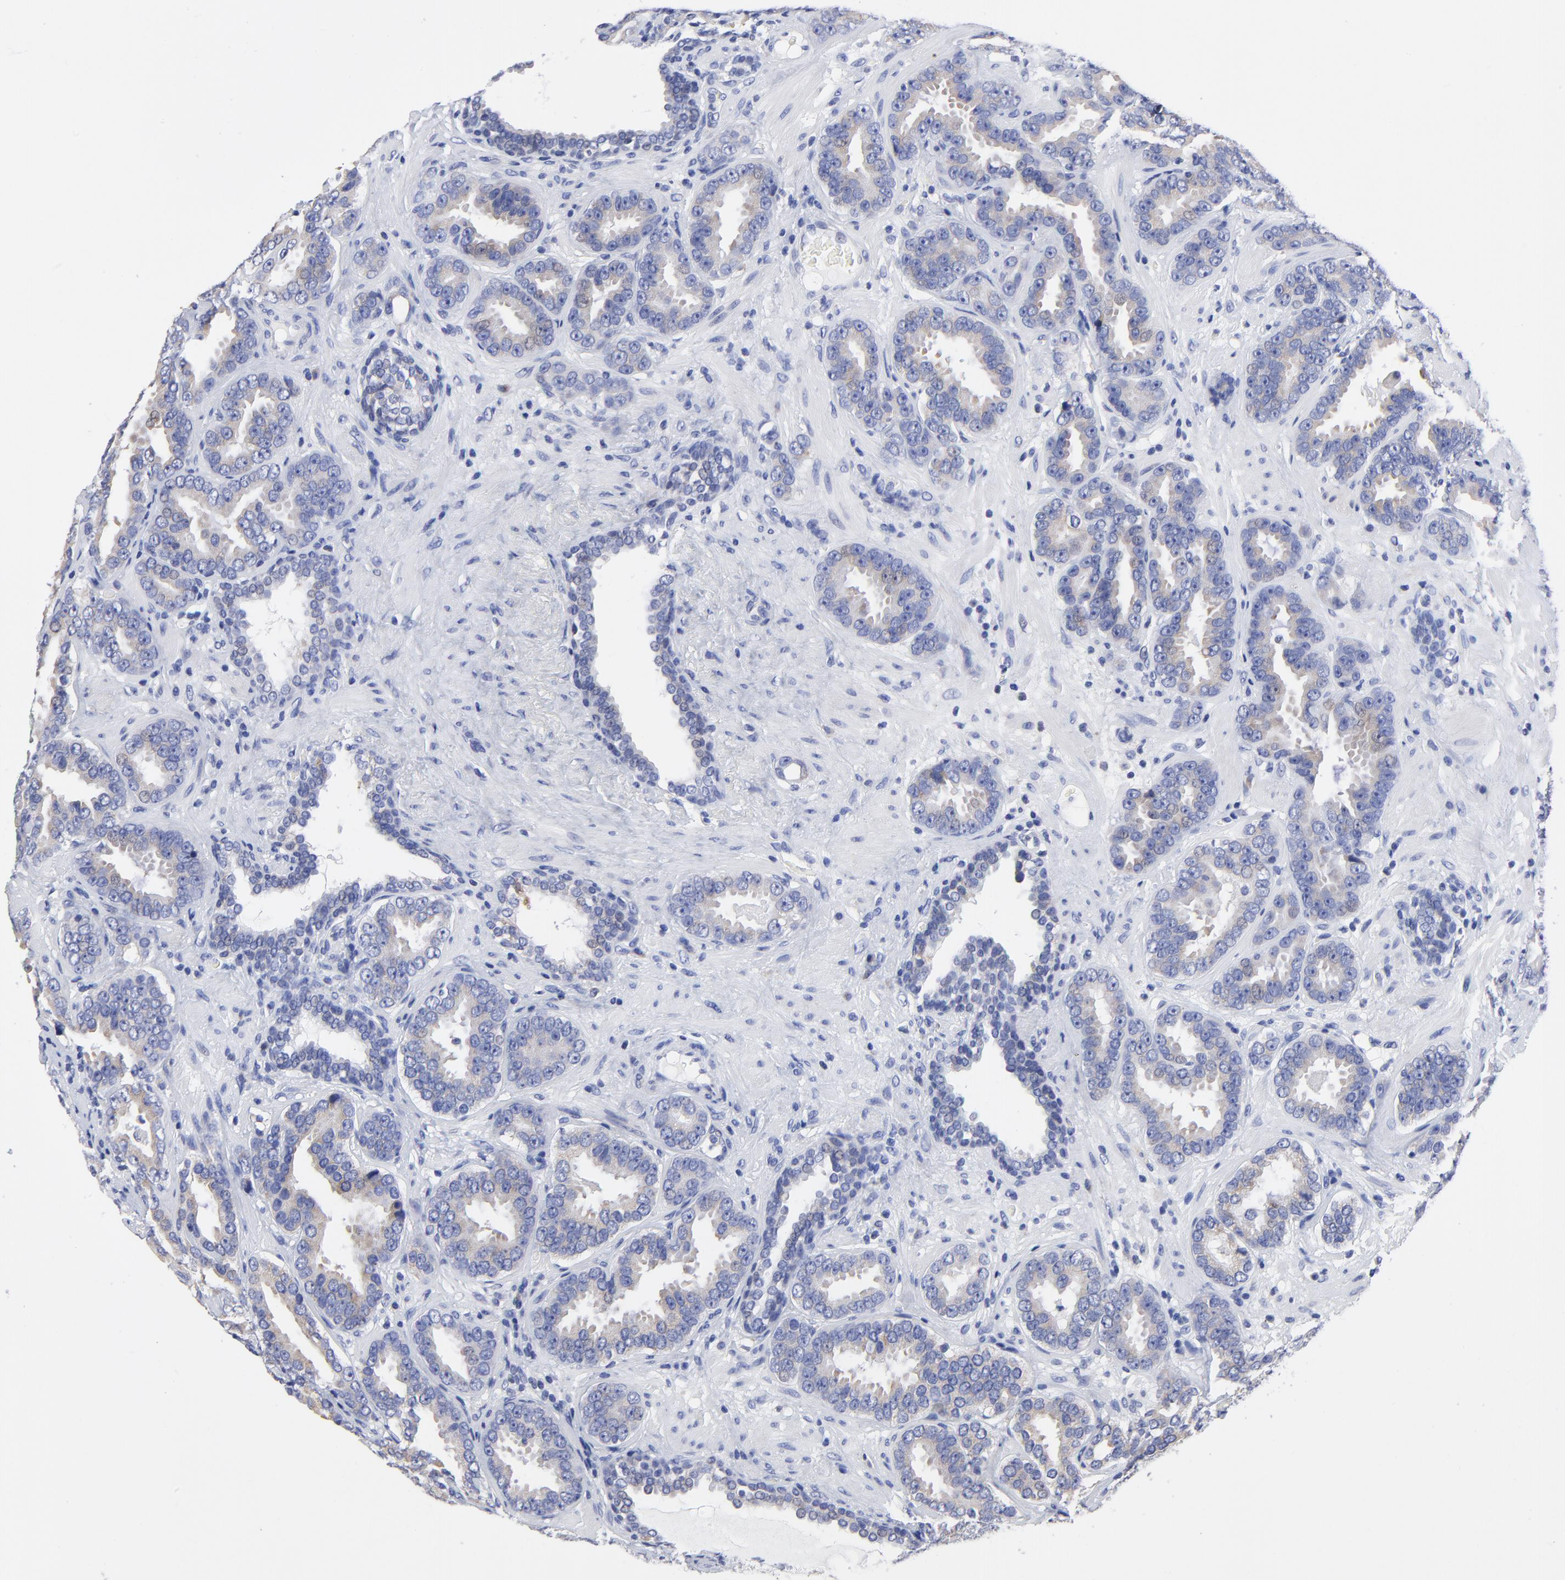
{"staining": {"intensity": "weak", "quantity": ">75%", "location": "cytoplasmic/membranous"}, "tissue": "prostate cancer", "cell_type": "Tumor cells", "image_type": "cancer", "snomed": [{"axis": "morphology", "description": "Adenocarcinoma, Low grade"}, {"axis": "topography", "description": "Prostate"}], "caption": "Protein analysis of prostate cancer tissue exhibits weak cytoplasmic/membranous positivity in approximately >75% of tumor cells.", "gene": "LAX1", "patient": {"sex": "male", "age": 59}}